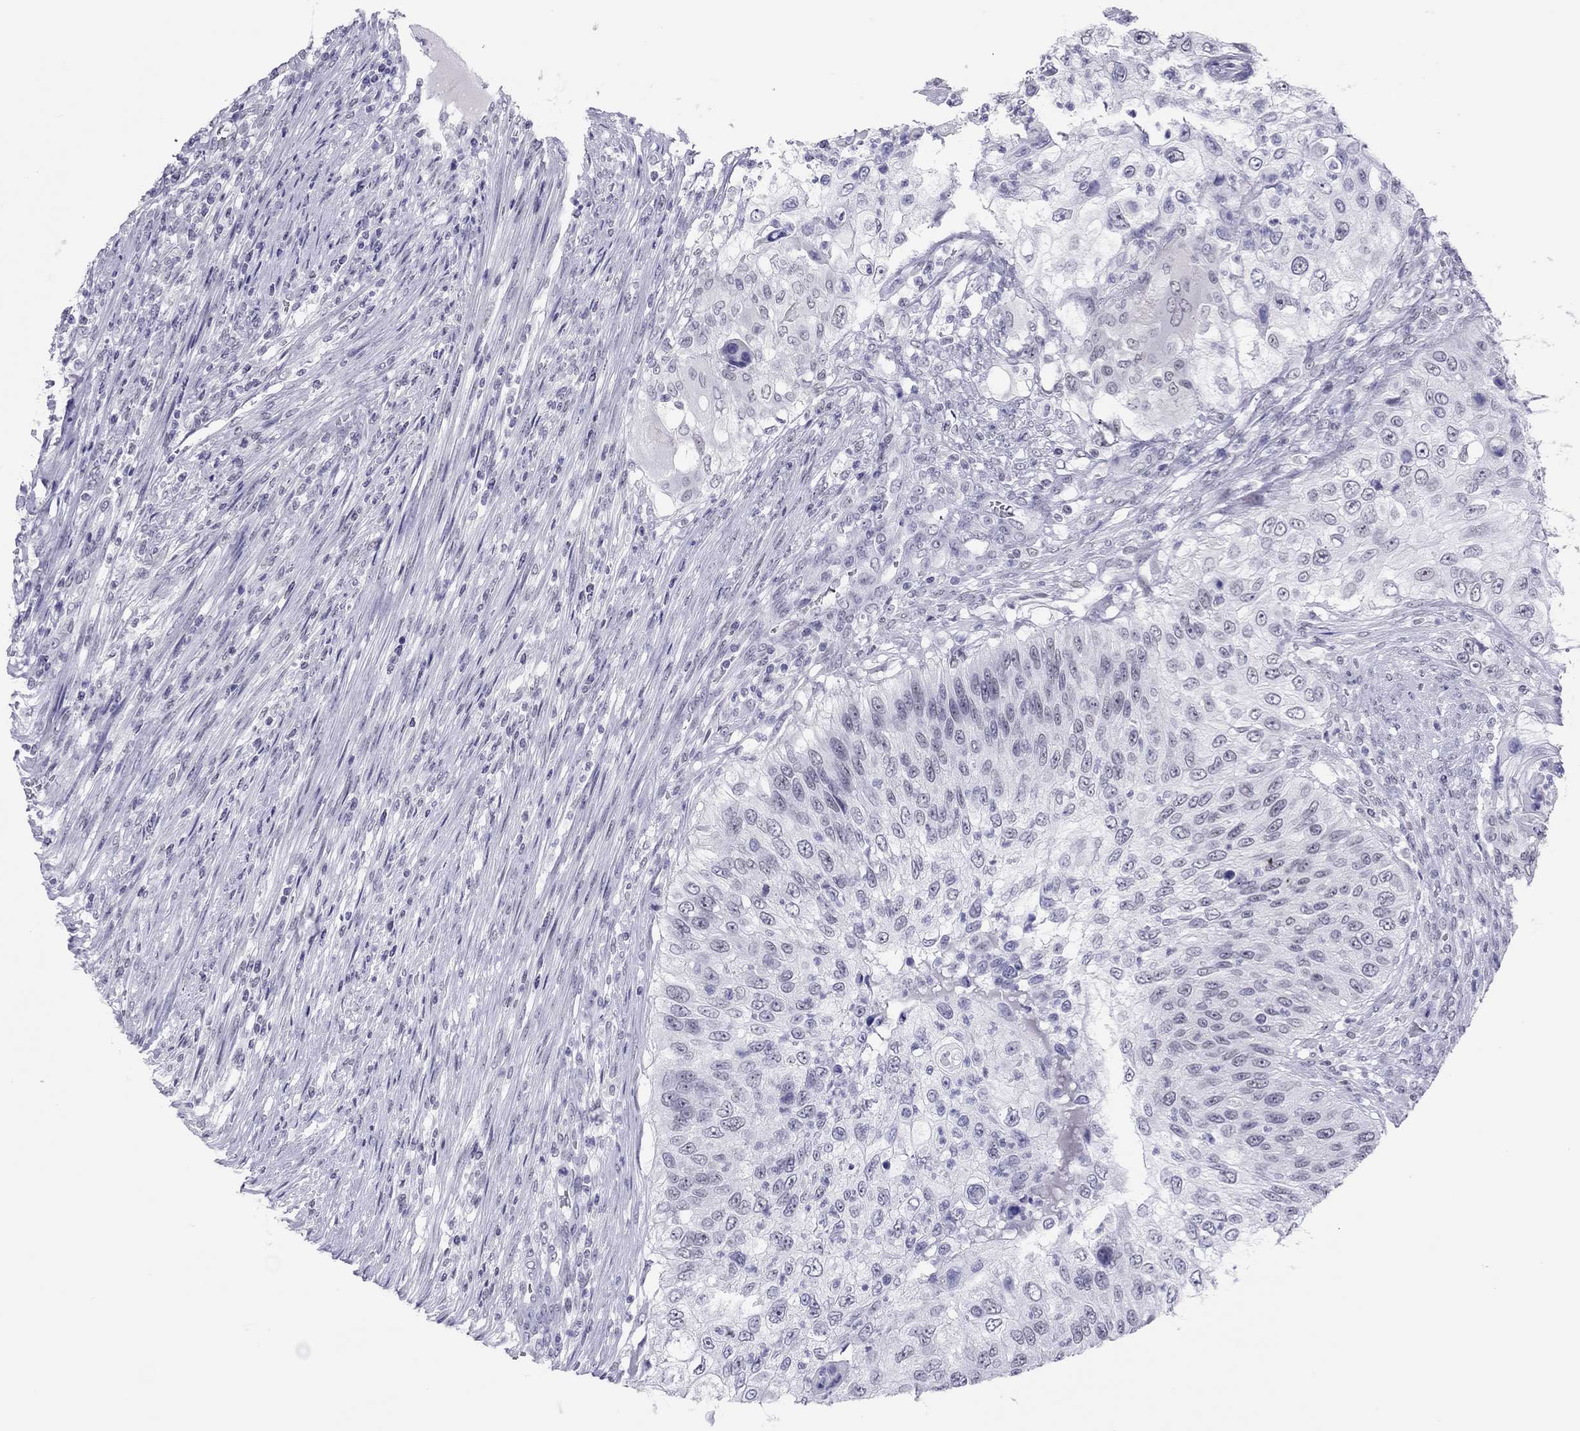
{"staining": {"intensity": "negative", "quantity": "none", "location": "none"}, "tissue": "urothelial cancer", "cell_type": "Tumor cells", "image_type": "cancer", "snomed": [{"axis": "morphology", "description": "Urothelial carcinoma, High grade"}, {"axis": "topography", "description": "Urinary bladder"}], "caption": "This is an immunohistochemistry (IHC) micrograph of urothelial cancer. There is no expression in tumor cells.", "gene": "JHY", "patient": {"sex": "female", "age": 60}}